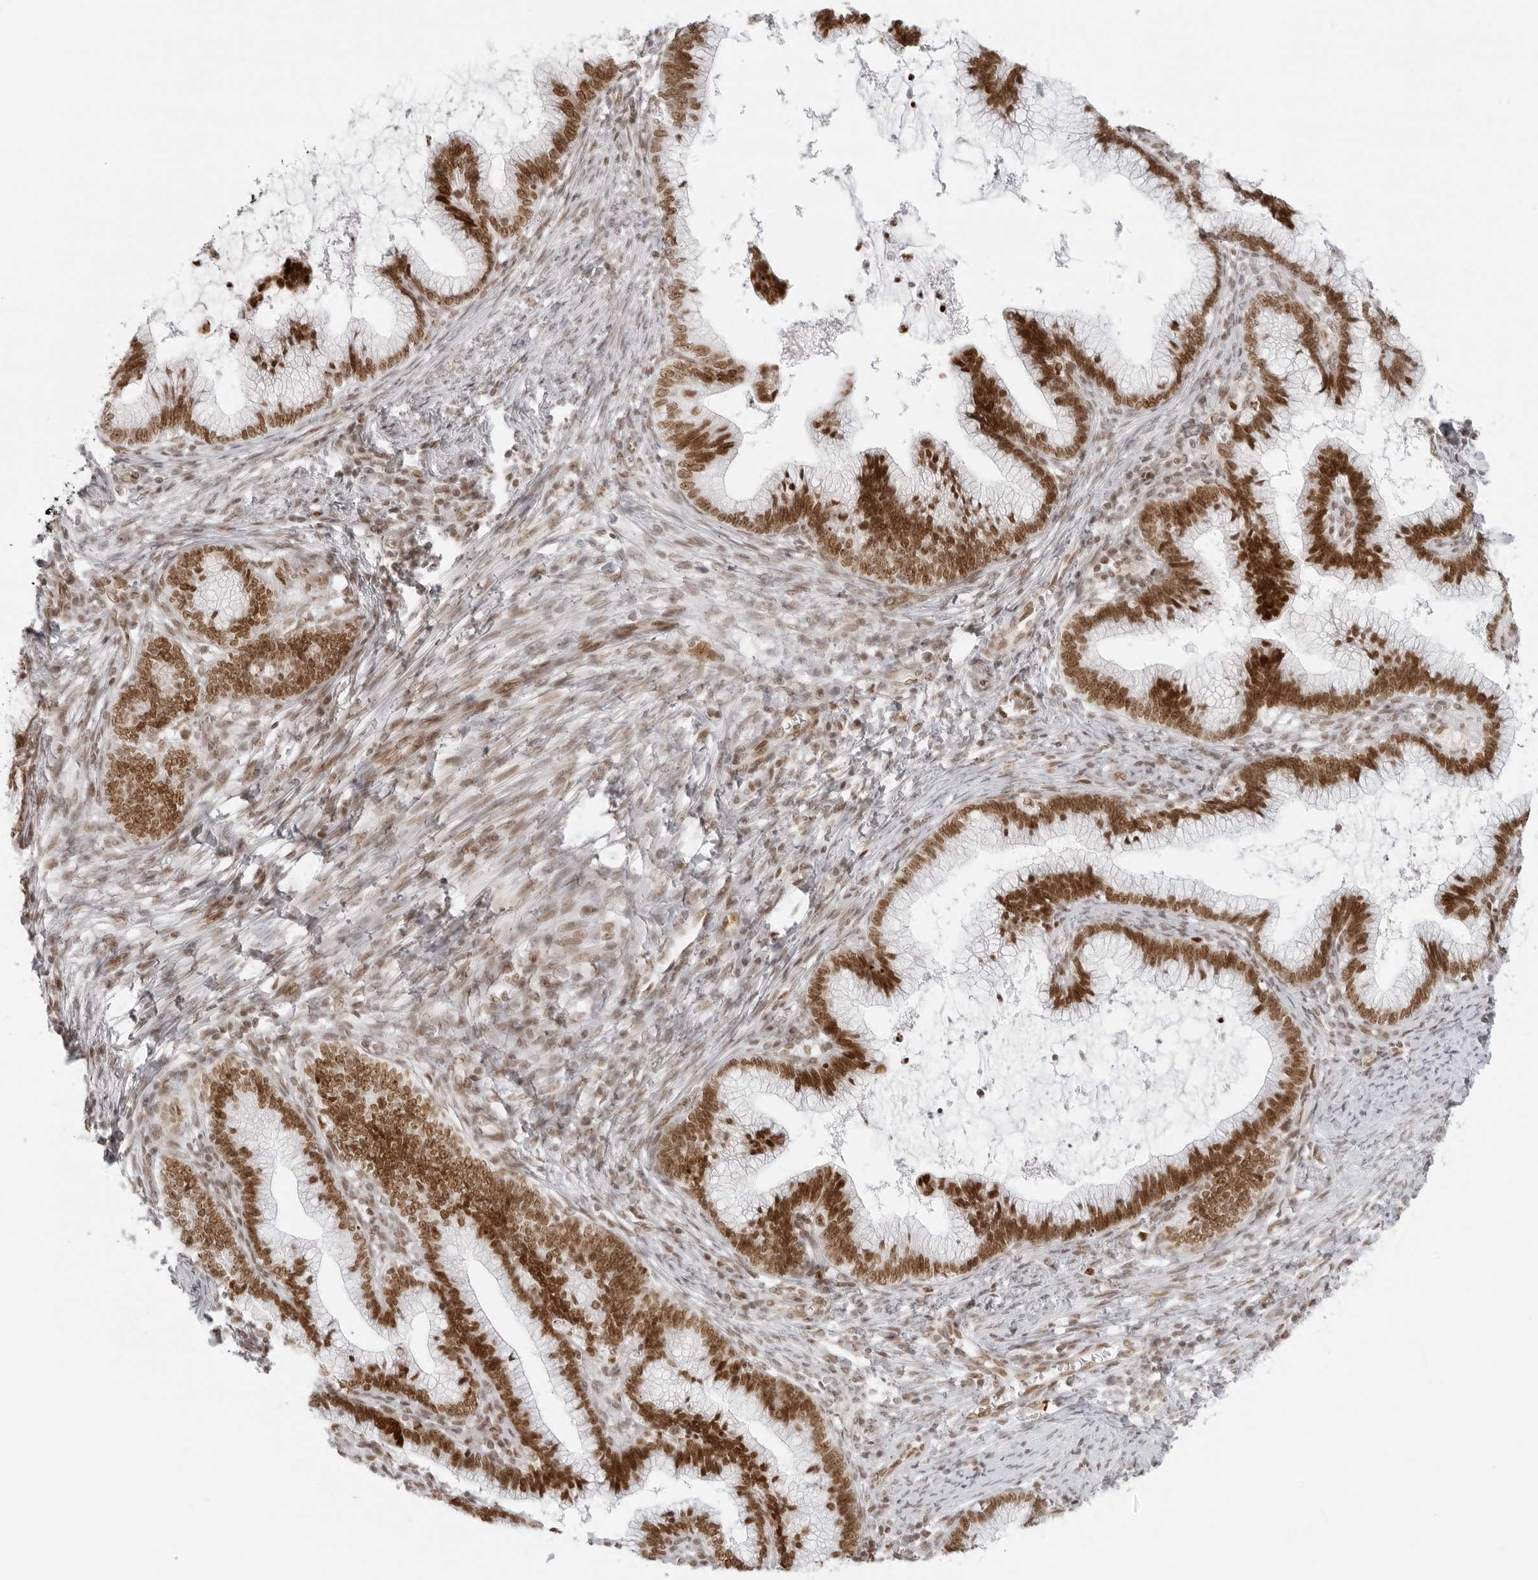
{"staining": {"intensity": "strong", "quantity": ">75%", "location": "nuclear"}, "tissue": "cervical cancer", "cell_type": "Tumor cells", "image_type": "cancer", "snomed": [{"axis": "morphology", "description": "Adenocarcinoma, NOS"}, {"axis": "topography", "description": "Cervix"}], "caption": "Immunohistochemical staining of cervical adenocarcinoma reveals high levels of strong nuclear protein expression in about >75% of tumor cells. The protein is stained brown, and the nuclei are stained in blue (DAB (3,3'-diaminobenzidine) IHC with brightfield microscopy, high magnification).", "gene": "RCC1", "patient": {"sex": "female", "age": 36}}